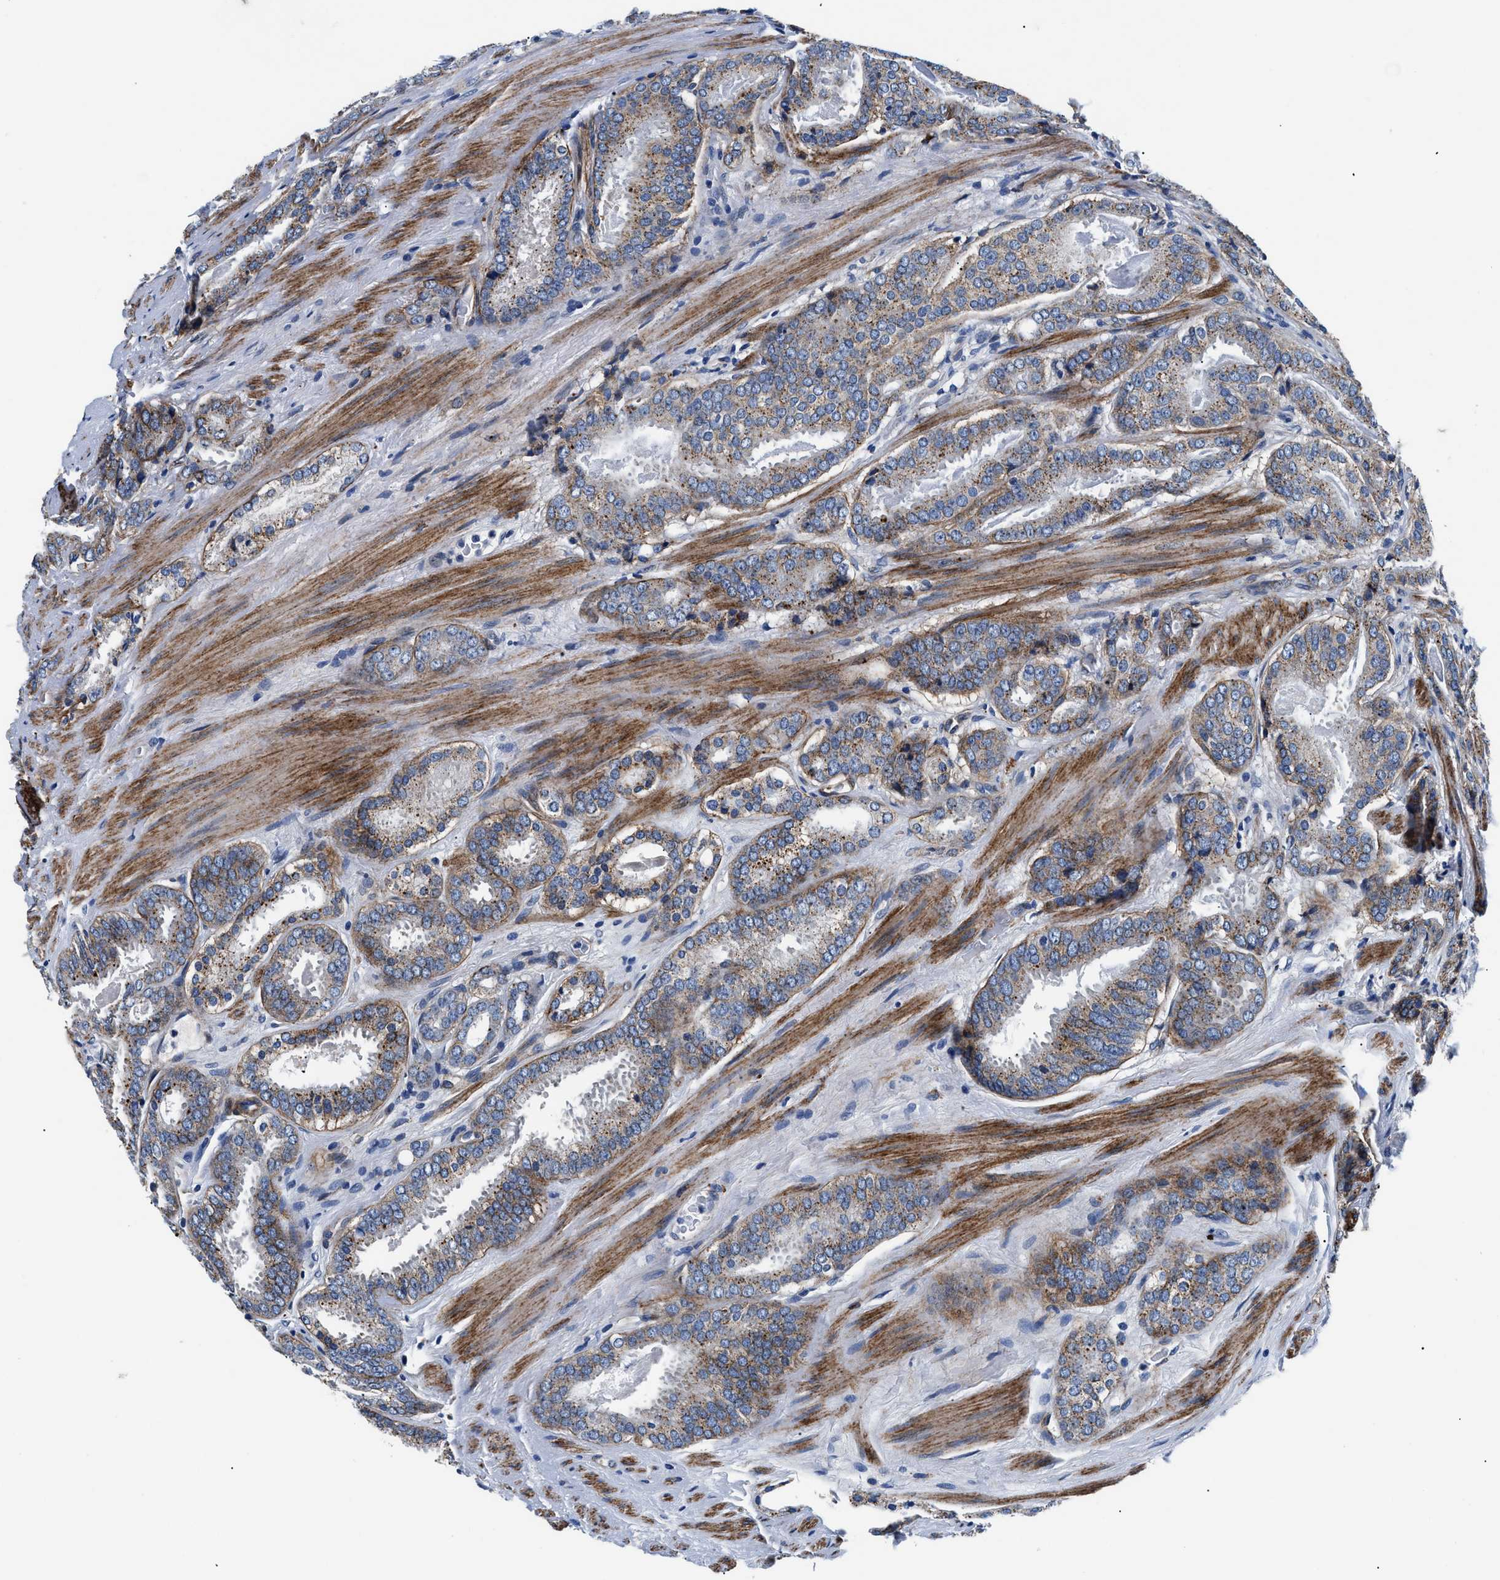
{"staining": {"intensity": "moderate", "quantity": ">75%", "location": "cytoplasmic/membranous"}, "tissue": "prostate cancer", "cell_type": "Tumor cells", "image_type": "cancer", "snomed": [{"axis": "morphology", "description": "Adenocarcinoma, Low grade"}, {"axis": "topography", "description": "Prostate"}], "caption": "The micrograph displays a brown stain indicating the presence of a protein in the cytoplasmic/membranous of tumor cells in adenocarcinoma (low-grade) (prostate).", "gene": "DAG1", "patient": {"sex": "male", "age": 69}}